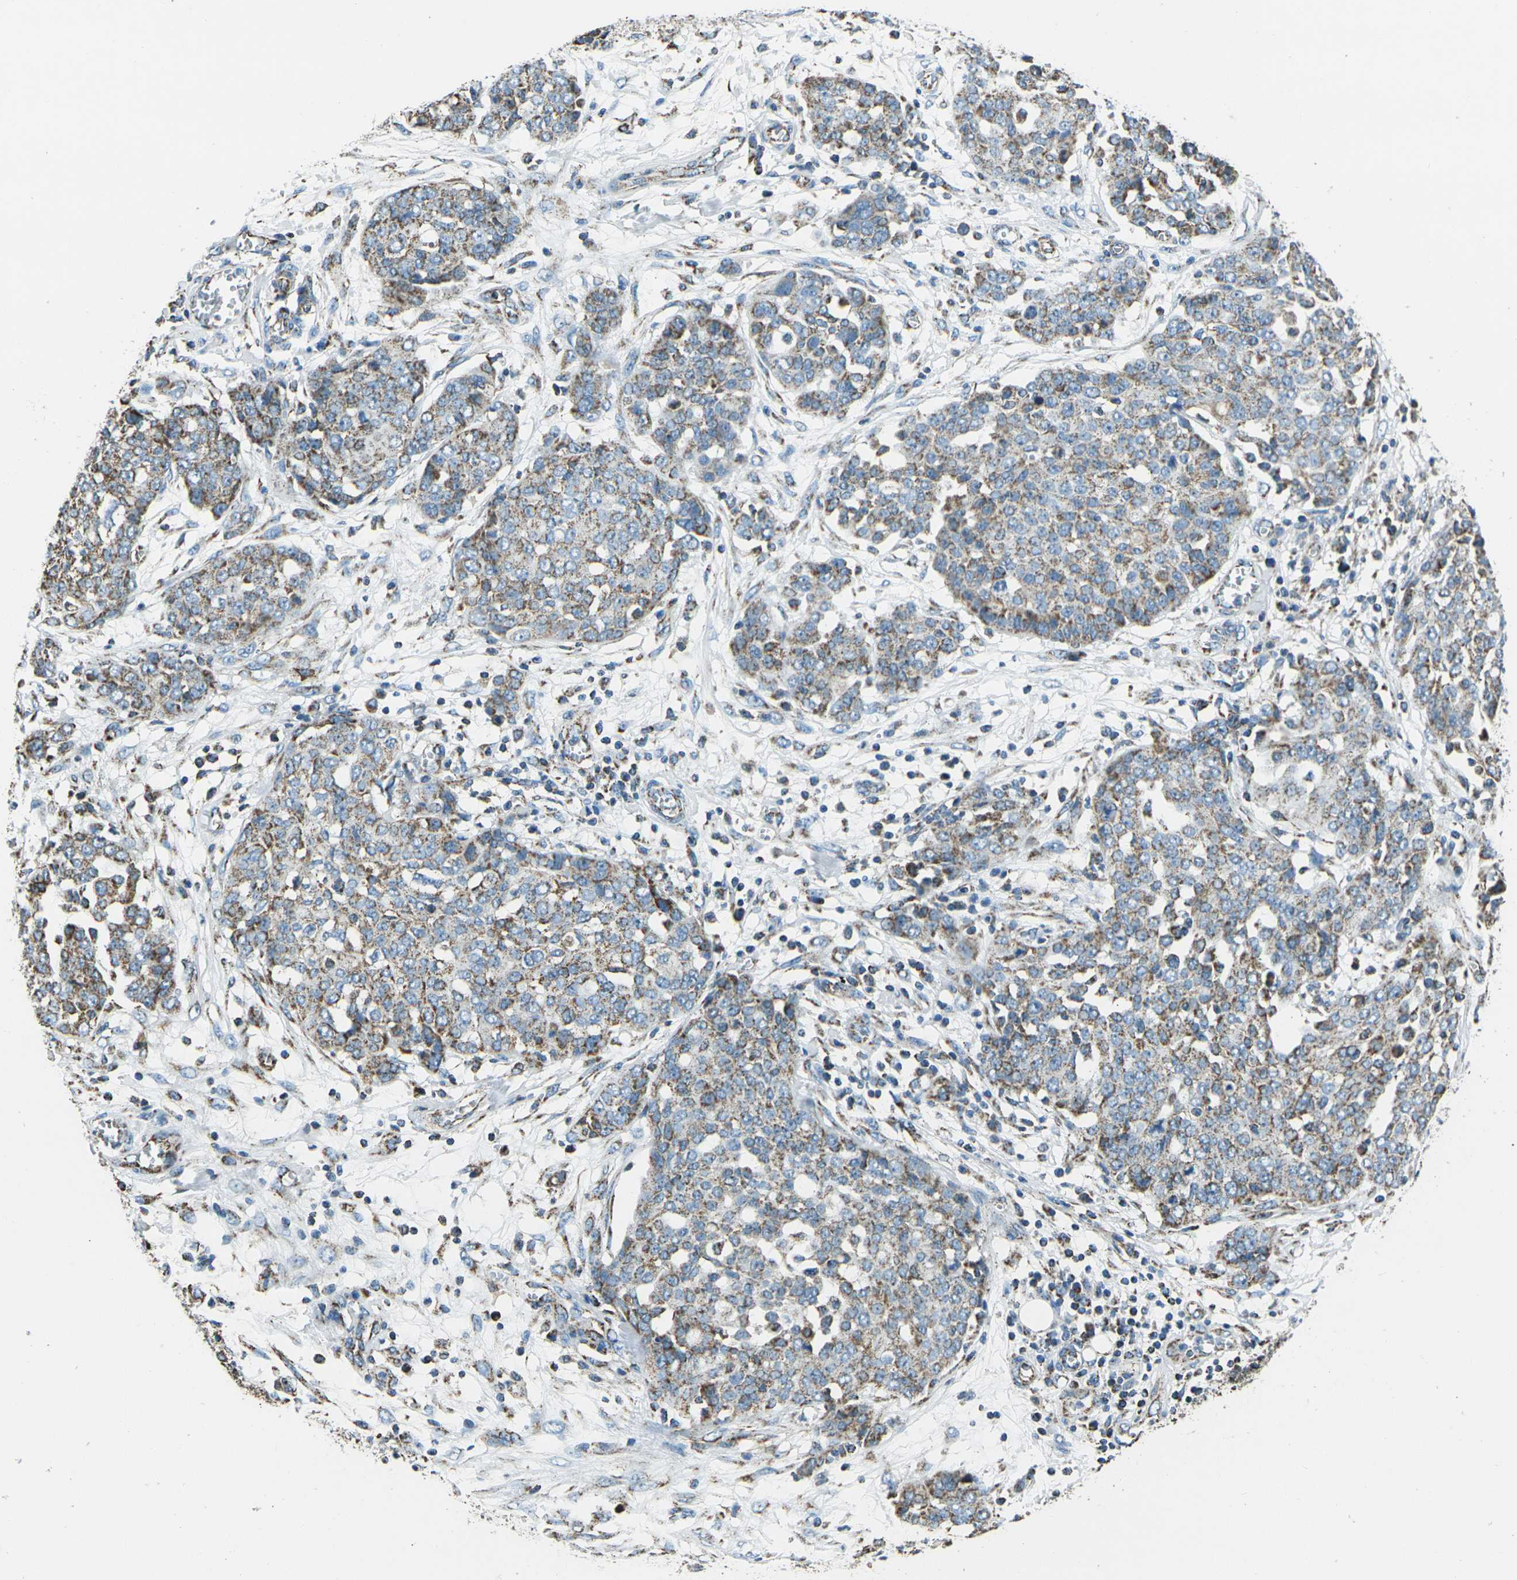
{"staining": {"intensity": "weak", "quantity": ">75%", "location": "cytoplasmic/membranous"}, "tissue": "ovarian cancer", "cell_type": "Tumor cells", "image_type": "cancer", "snomed": [{"axis": "morphology", "description": "Cystadenocarcinoma, serous, NOS"}, {"axis": "topography", "description": "Soft tissue"}, {"axis": "topography", "description": "Ovary"}], "caption": "This image exhibits serous cystadenocarcinoma (ovarian) stained with immunohistochemistry to label a protein in brown. The cytoplasmic/membranous of tumor cells show weak positivity for the protein. Nuclei are counter-stained blue.", "gene": "IRF3", "patient": {"sex": "female", "age": 57}}